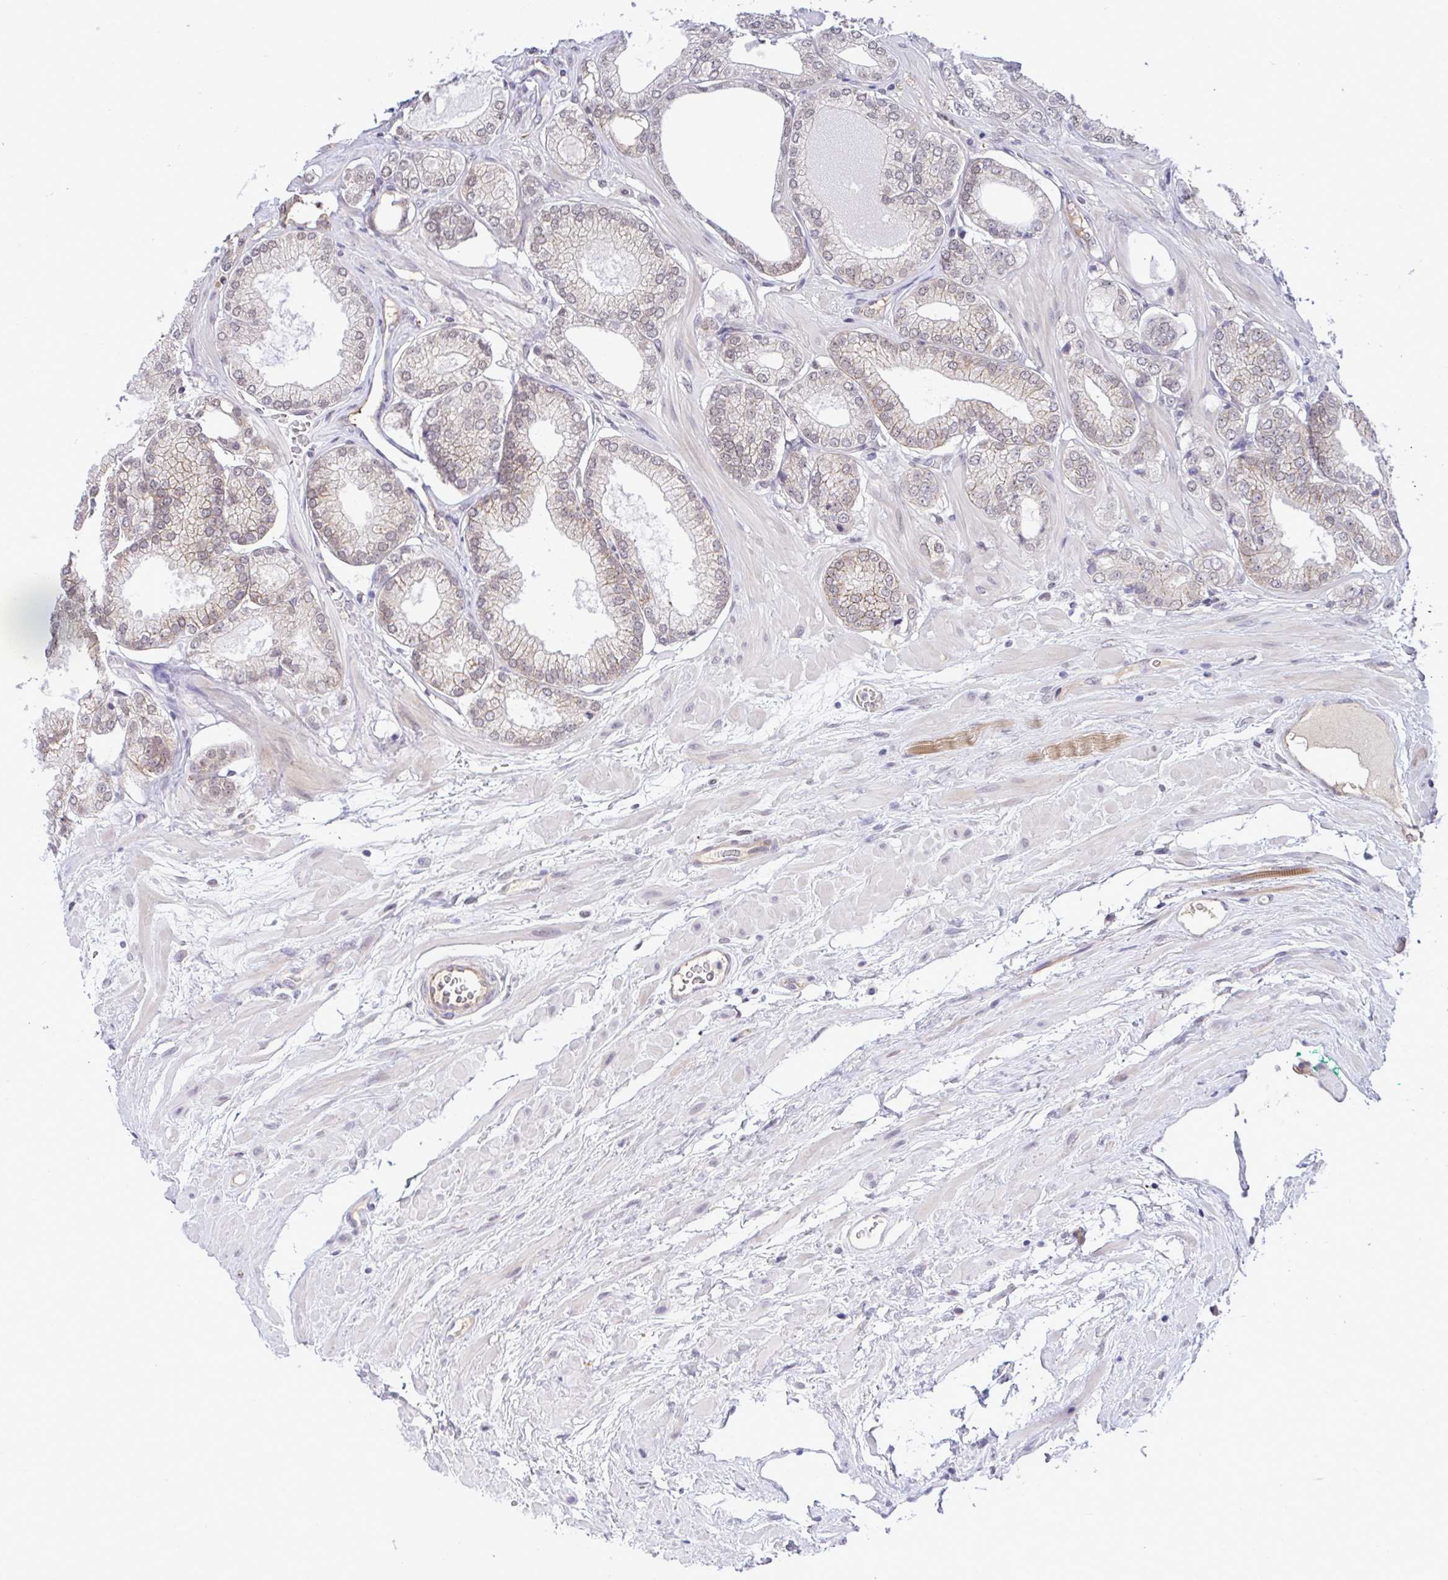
{"staining": {"intensity": "weak", "quantity": "25%-75%", "location": "cytoplasmic/membranous"}, "tissue": "prostate cancer", "cell_type": "Tumor cells", "image_type": "cancer", "snomed": [{"axis": "morphology", "description": "Adenocarcinoma, High grade"}, {"axis": "topography", "description": "Prostate"}], "caption": "This histopathology image exhibits IHC staining of human adenocarcinoma (high-grade) (prostate), with low weak cytoplasmic/membranous staining in approximately 25%-75% of tumor cells.", "gene": "C9orf64", "patient": {"sex": "male", "age": 68}}